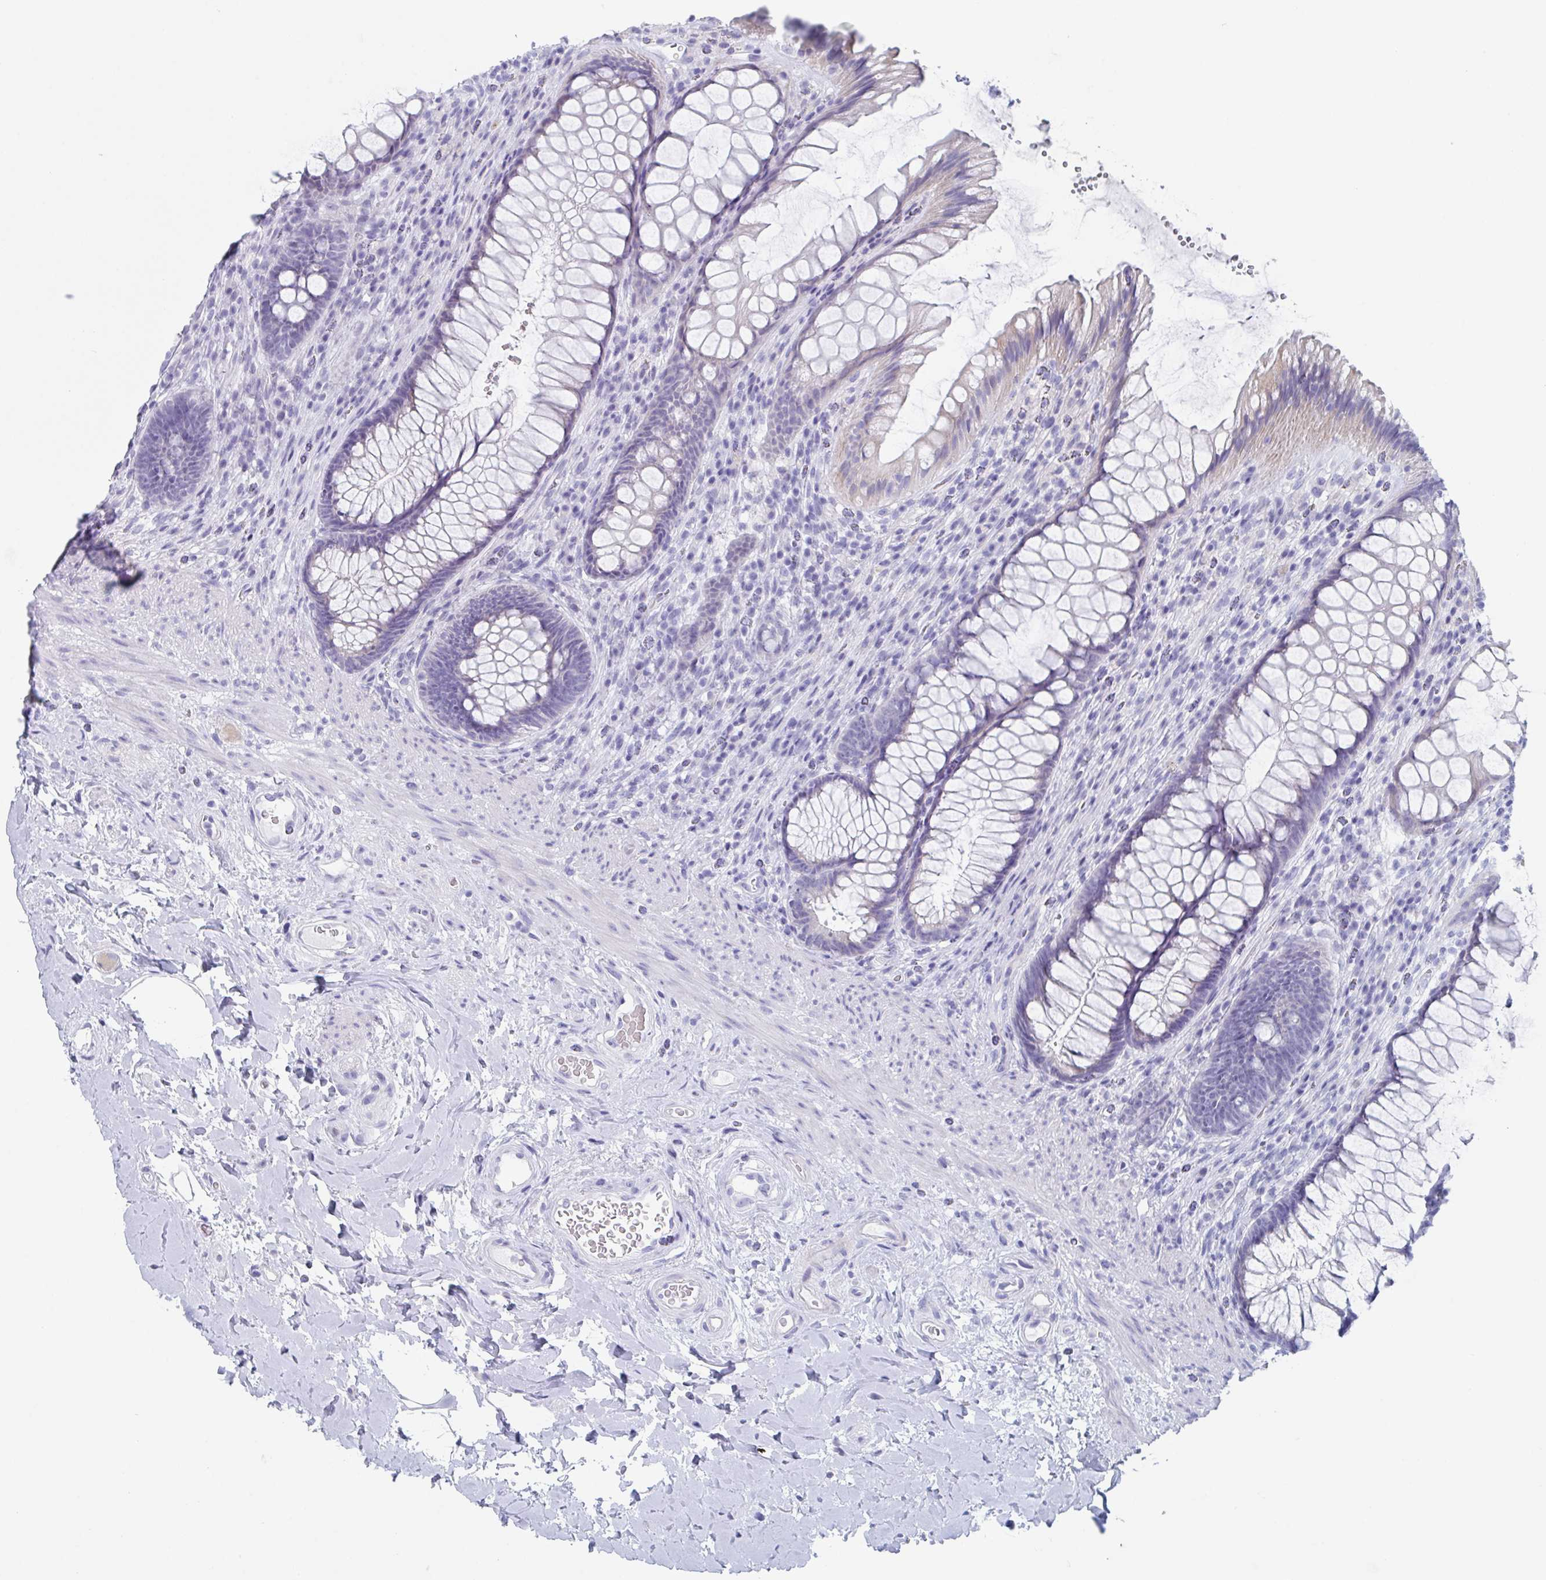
{"staining": {"intensity": "negative", "quantity": "none", "location": "none"}, "tissue": "rectum", "cell_type": "Glandular cells", "image_type": "normal", "snomed": [{"axis": "morphology", "description": "Normal tissue, NOS"}, {"axis": "topography", "description": "Rectum"}], "caption": "Human rectum stained for a protein using IHC shows no positivity in glandular cells.", "gene": "ZPBP", "patient": {"sex": "male", "age": 53}}